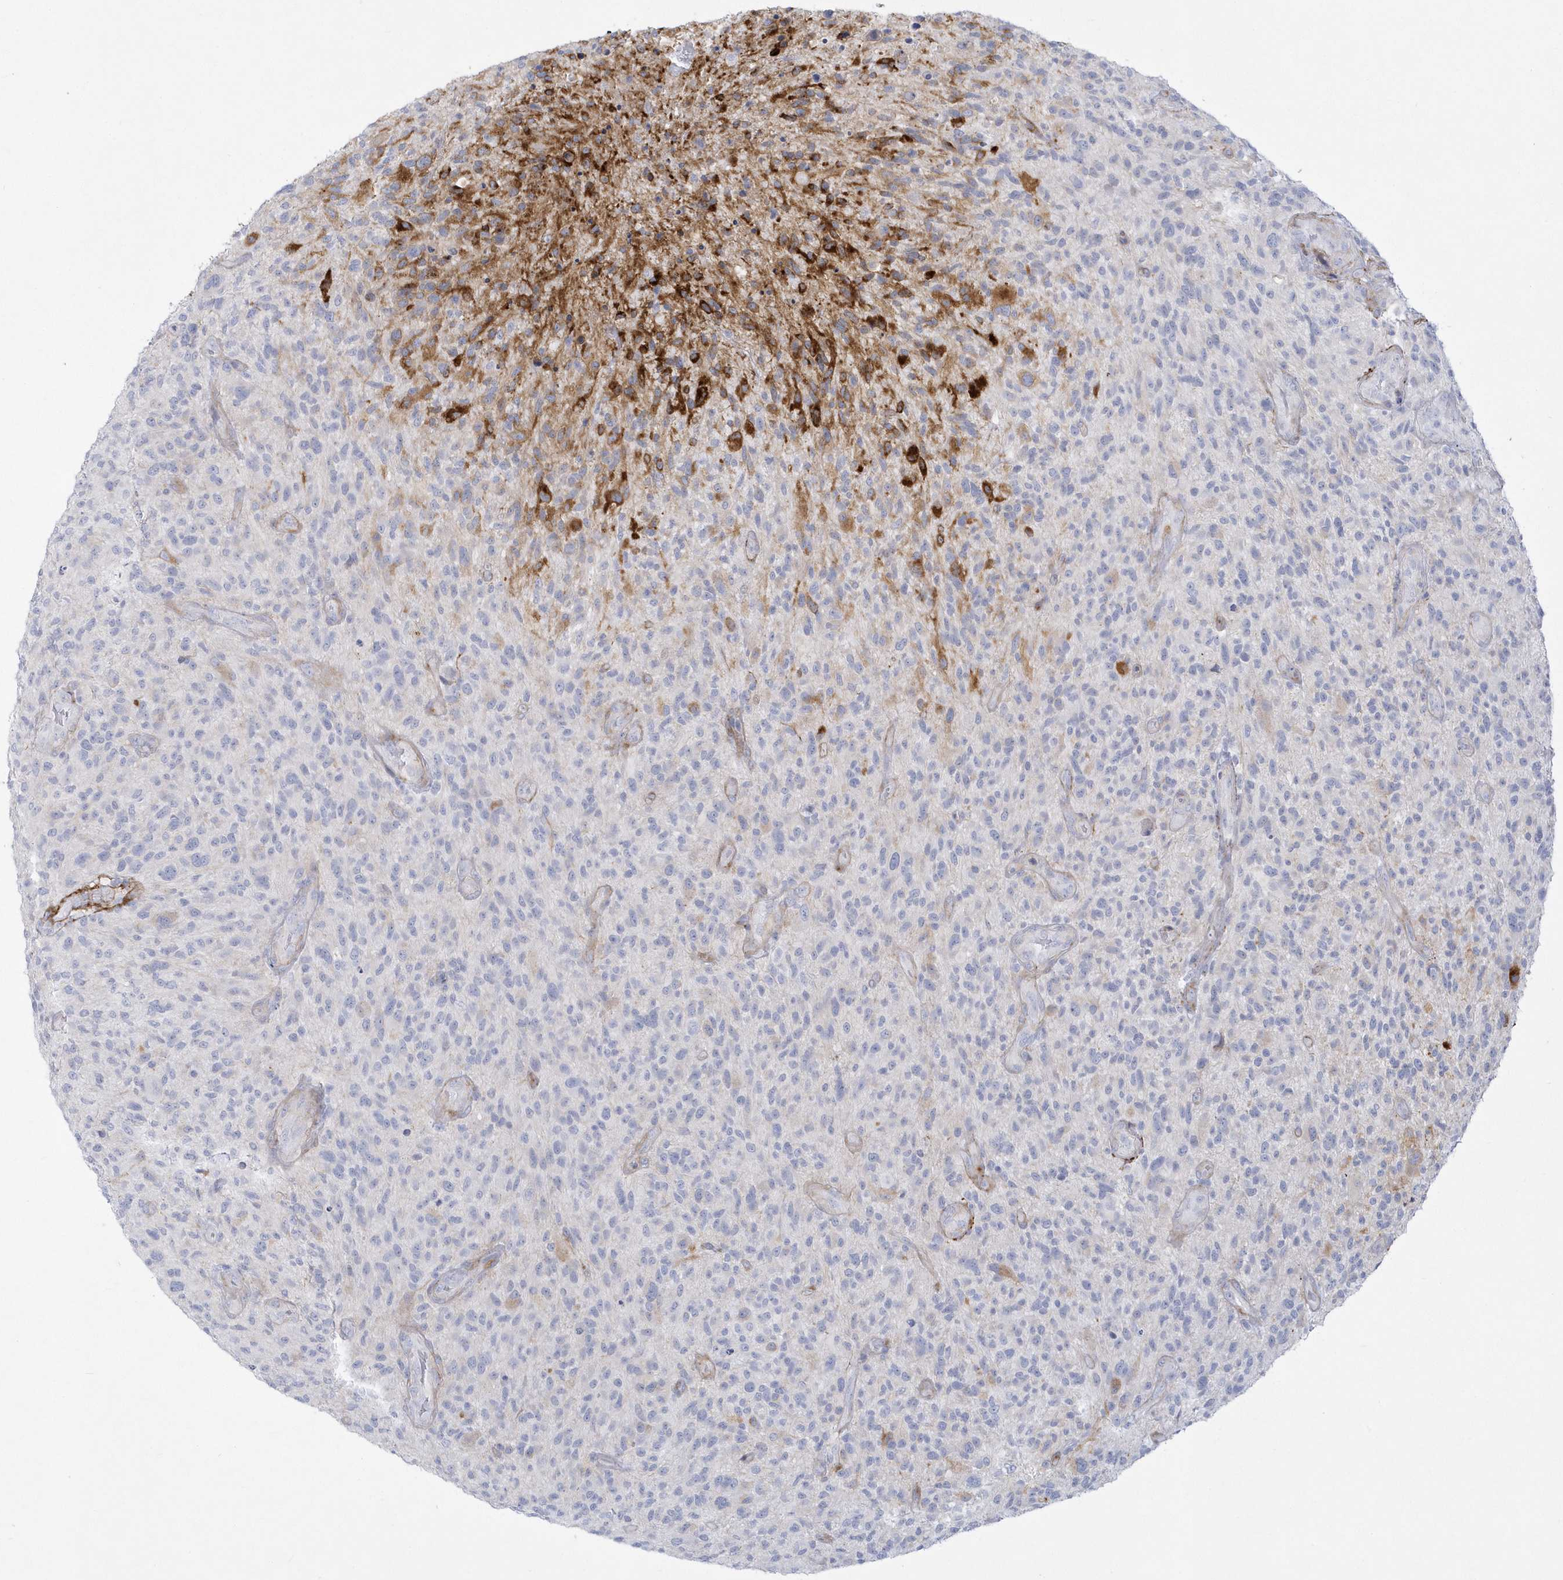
{"staining": {"intensity": "strong", "quantity": "<25%", "location": "cytoplasmic/membranous"}, "tissue": "glioma", "cell_type": "Tumor cells", "image_type": "cancer", "snomed": [{"axis": "morphology", "description": "Glioma, malignant, High grade"}, {"axis": "topography", "description": "Brain"}], "caption": "Immunohistochemical staining of glioma exhibits medium levels of strong cytoplasmic/membranous positivity in approximately <25% of tumor cells.", "gene": "WDR27", "patient": {"sex": "male", "age": 47}}